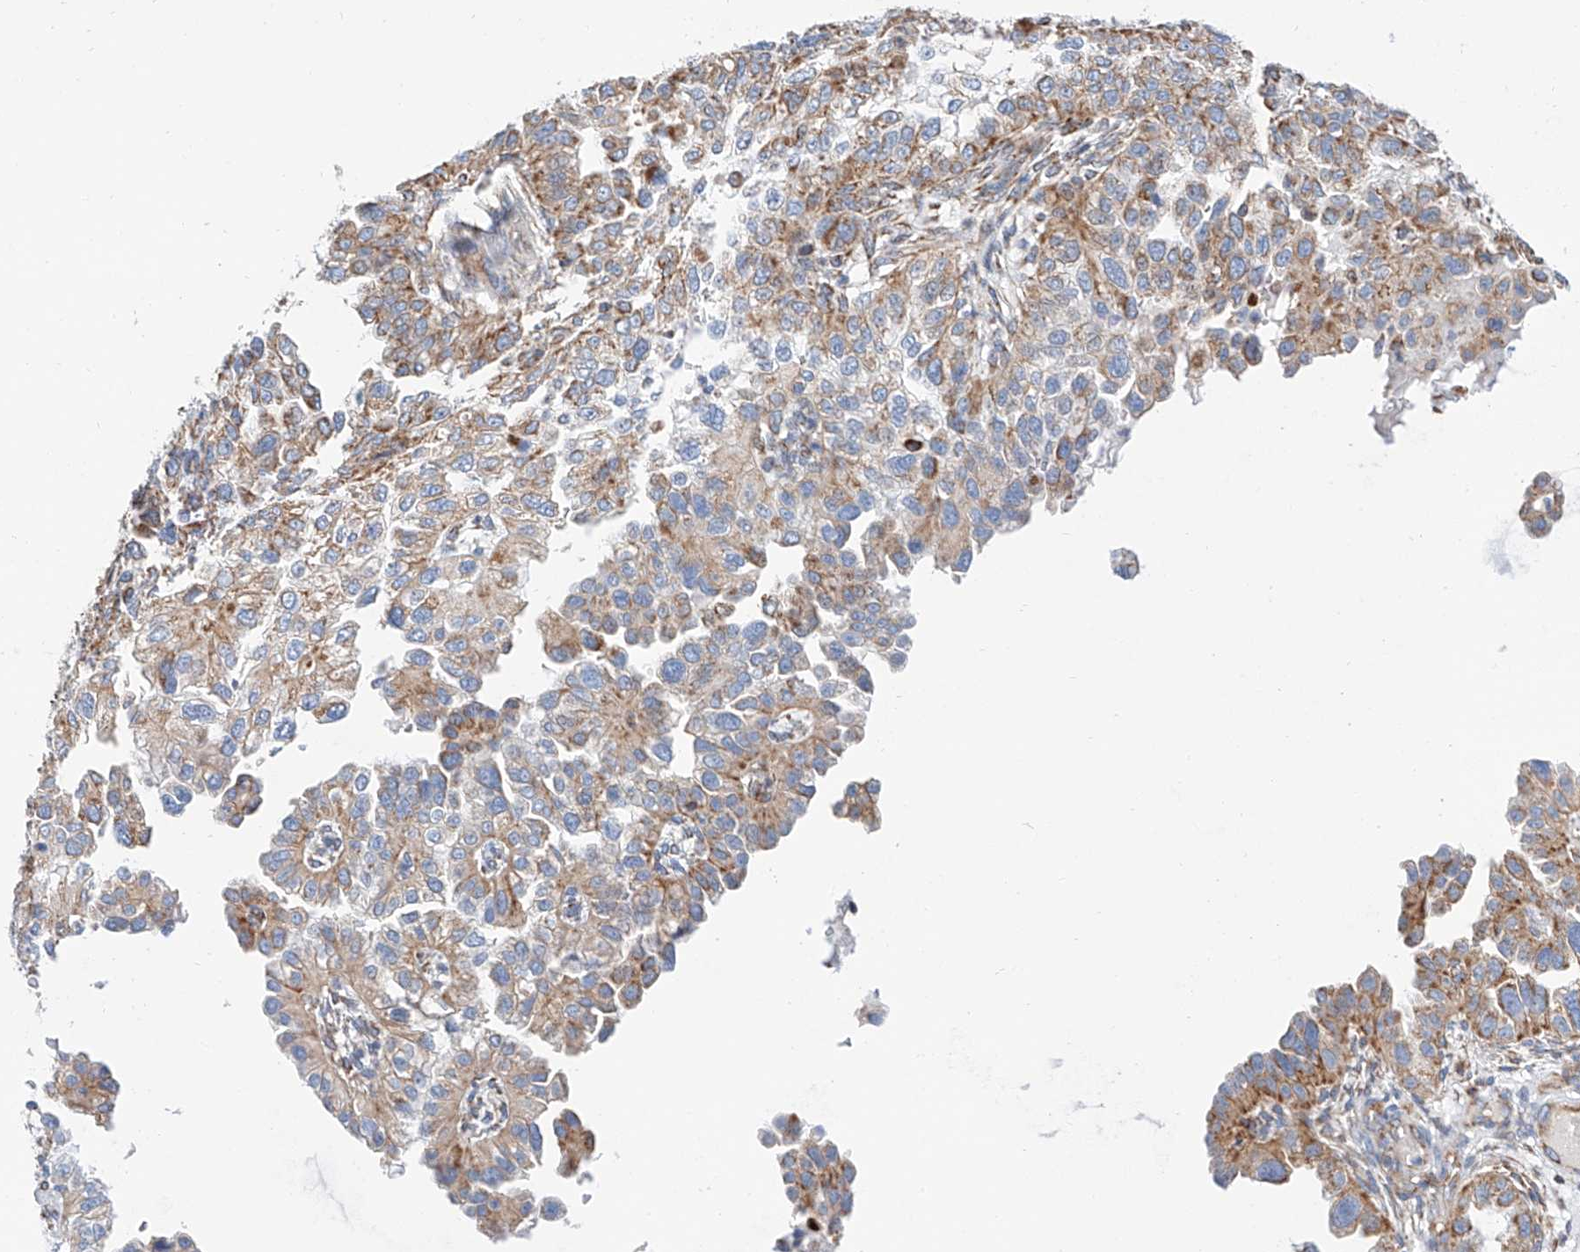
{"staining": {"intensity": "moderate", "quantity": ">75%", "location": "cytoplasmic/membranous"}, "tissue": "endometrial cancer", "cell_type": "Tumor cells", "image_type": "cancer", "snomed": [{"axis": "morphology", "description": "Adenocarcinoma, NOS"}, {"axis": "topography", "description": "Endometrium"}], "caption": "Human endometrial adenocarcinoma stained with a brown dye exhibits moderate cytoplasmic/membranous positive staining in approximately >75% of tumor cells.", "gene": "NDUFV3", "patient": {"sex": "female", "age": 85}}